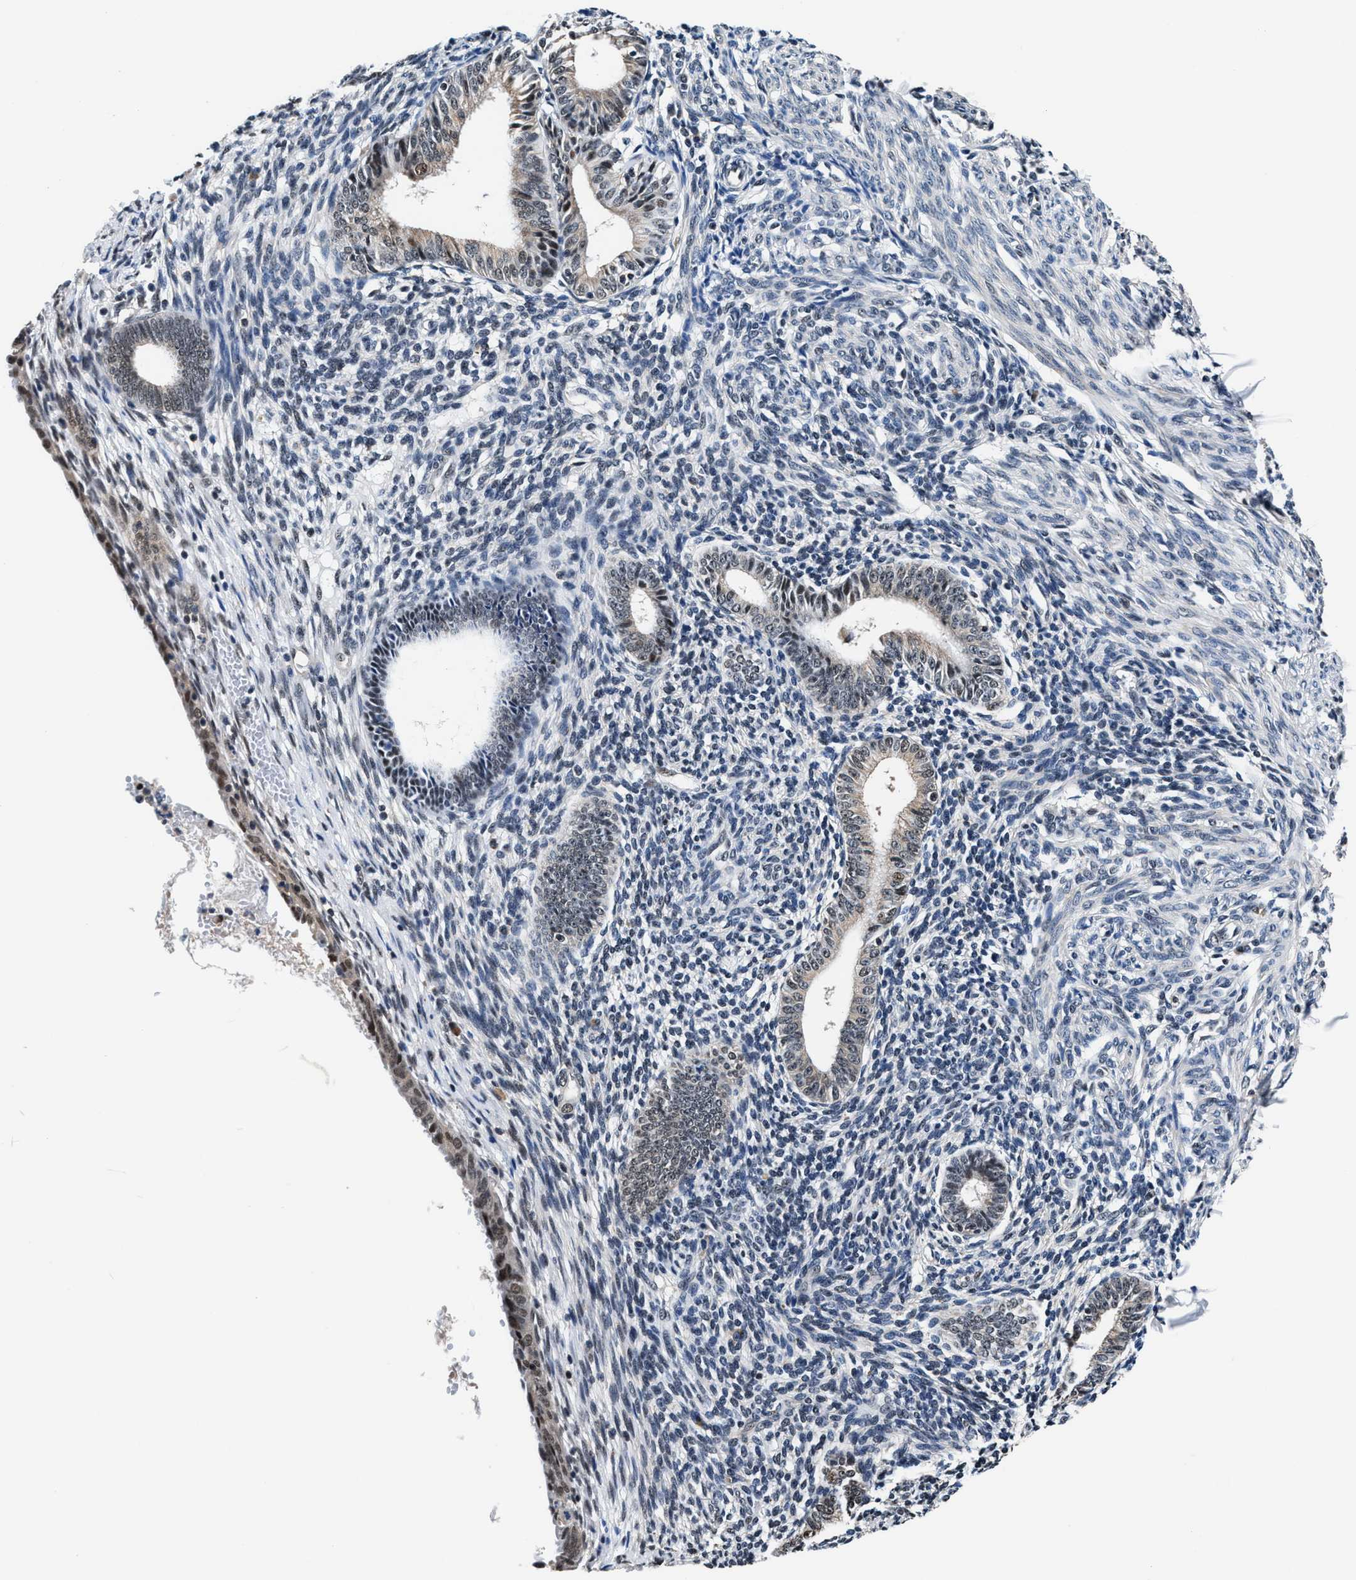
{"staining": {"intensity": "negative", "quantity": "none", "location": "none"}, "tissue": "endometrium", "cell_type": "Cells in endometrial stroma", "image_type": "normal", "snomed": [{"axis": "morphology", "description": "Normal tissue, NOS"}, {"axis": "morphology", "description": "Adenocarcinoma, NOS"}, {"axis": "topography", "description": "Endometrium"}], "caption": "Immunohistochemistry photomicrograph of benign endometrium stained for a protein (brown), which demonstrates no positivity in cells in endometrial stroma. Nuclei are stained in blue.", "gene": "USP16", "patient": {"sex": "female", "age": 57}}